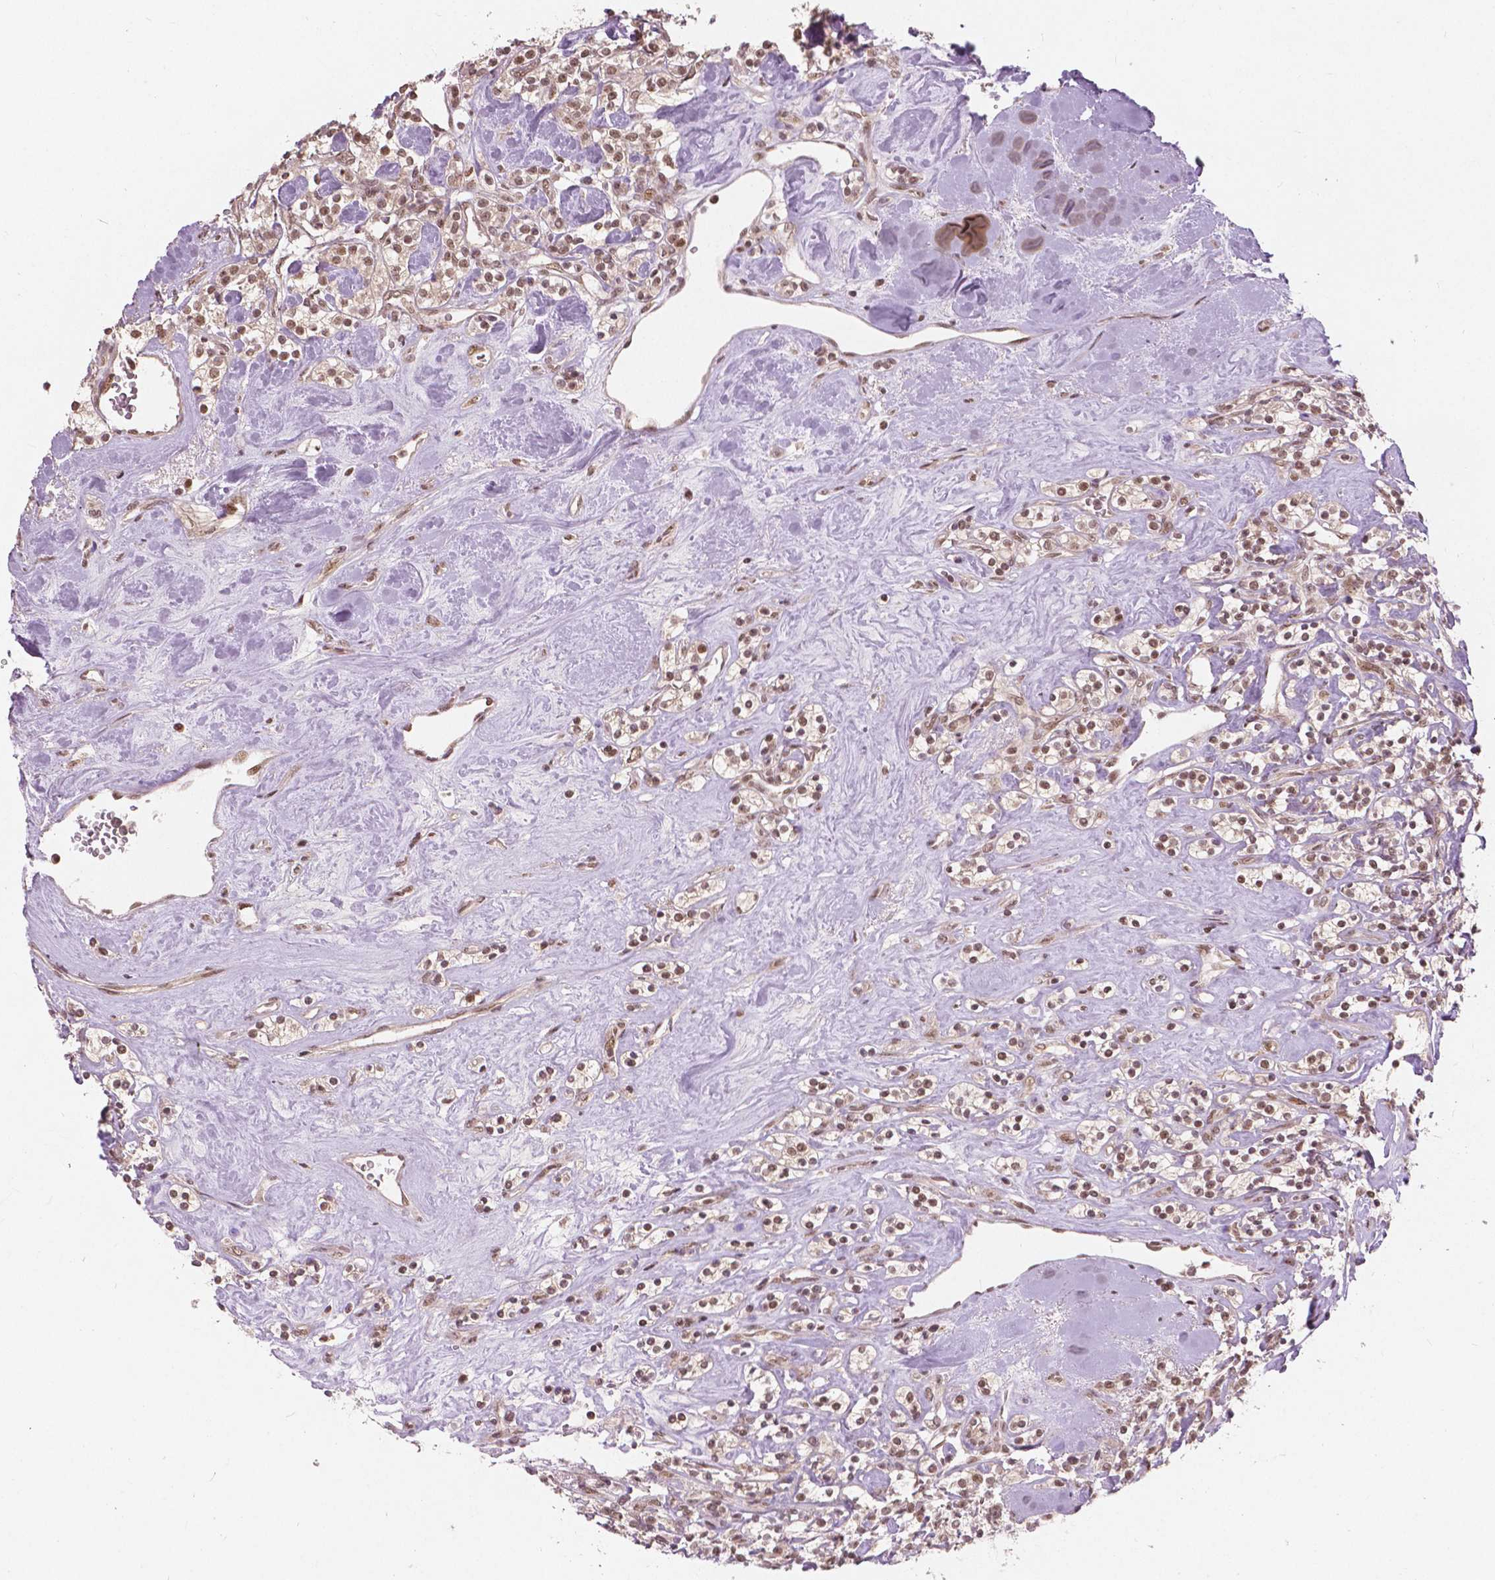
{"staining": {"intensity": "moderate", "quantity": ">75%", "location": "nuclear"}, "tissue": "renal cancer", "cell_type": "Tumor cells", "image_type": "cancer", "snomed": [{"axis": "morphology", "description": "Adenocarcinoma, NOS"}, {"axis": "topography", "description": "Kidney"}], "caption": "Immunohistochemical staining of human renal cancer exhibits moderate nuclear protein staining in about >75% of tumor cells. (DAB IHC with brightfield microscopy, high magnification).", "gene": "NSD2", "patient": {"sex": "male", "age": 77}}